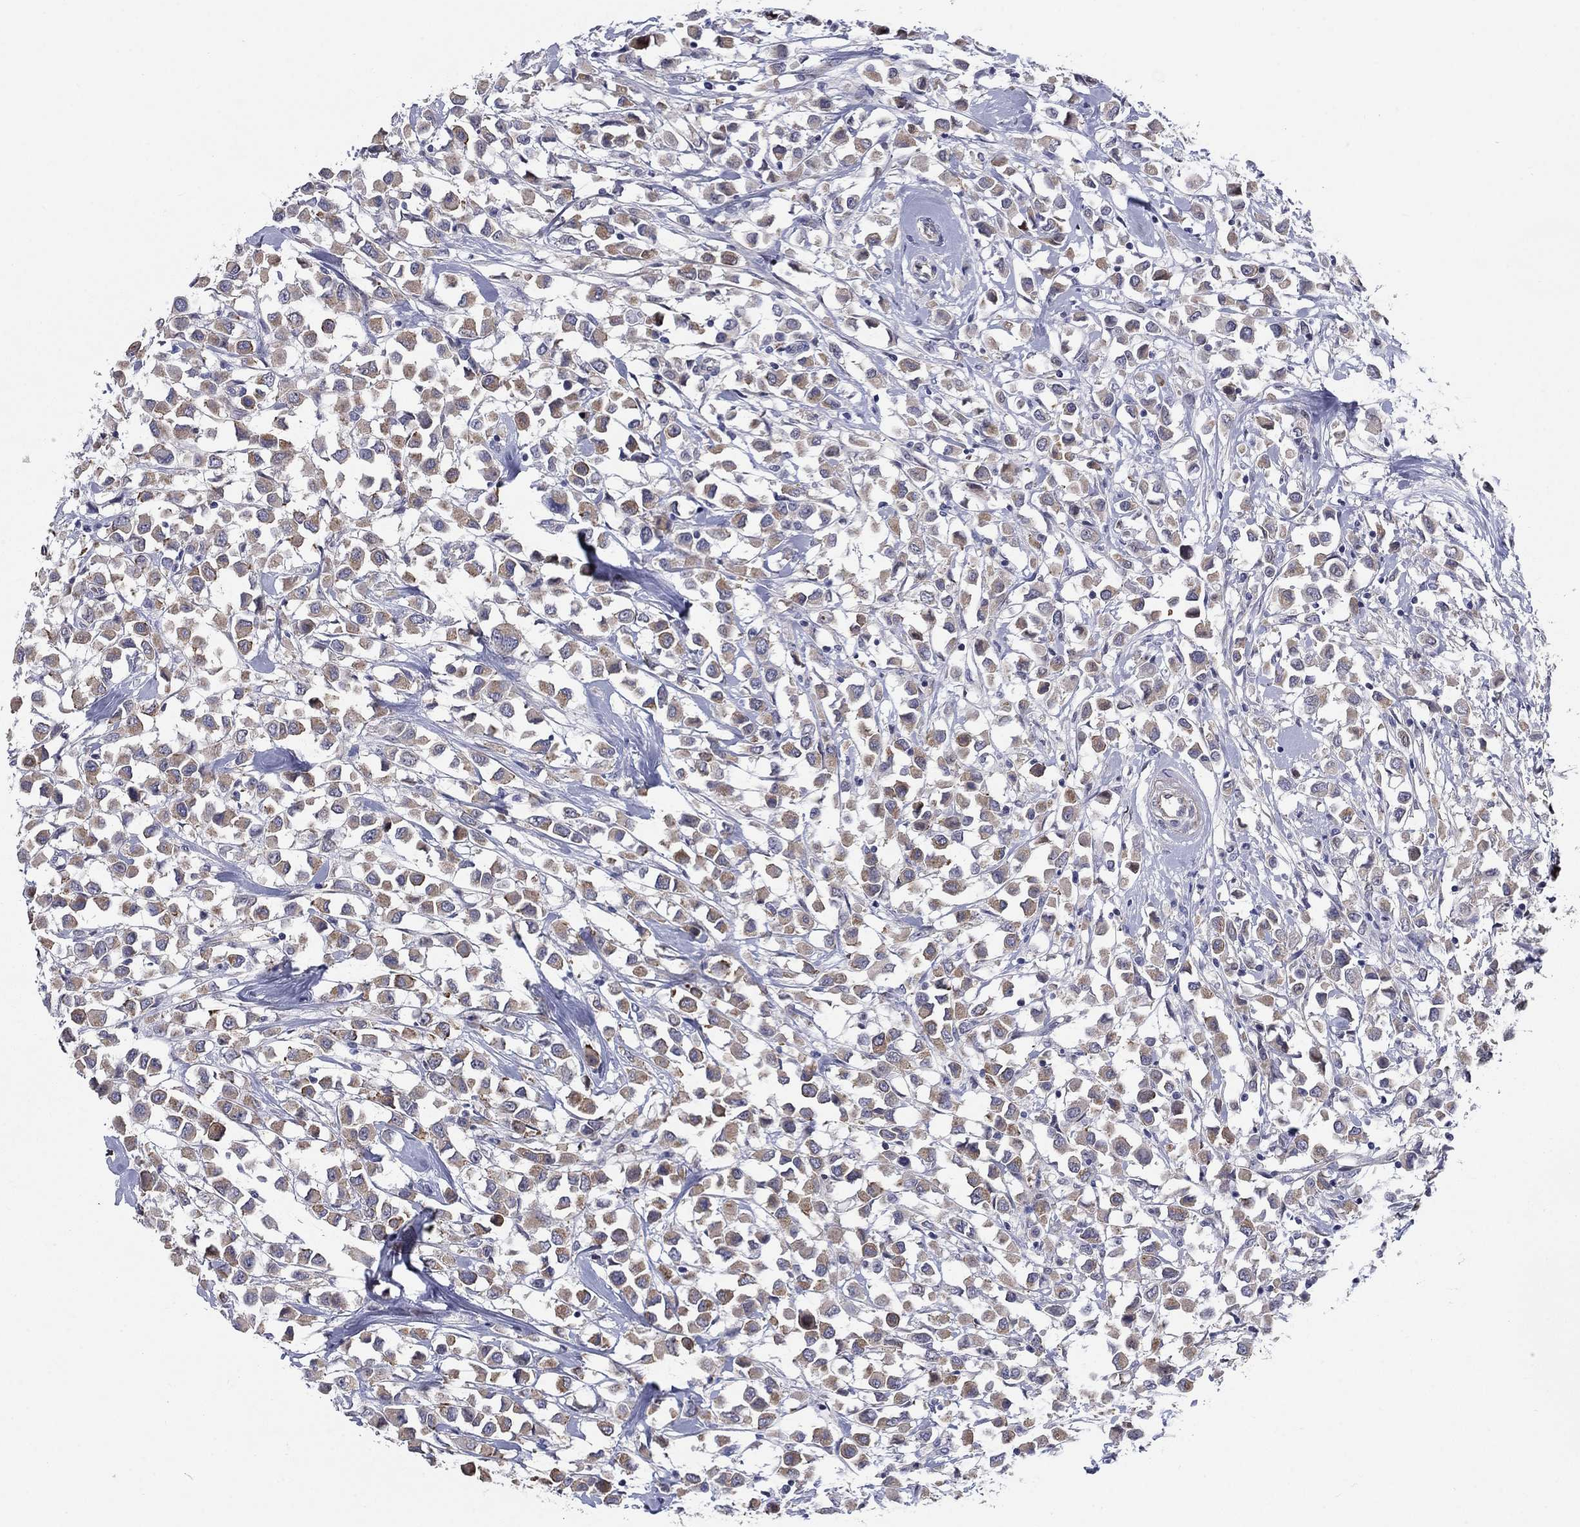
{"staining": {"intensity": "weak", "quantity": ">75%", "location": "cytoplasmic/membranous"}, "tissue": "breast cancer", "cell_type": "Tumor cells", "image_type": "cancer", "snomed": [{"axis": "morphology", "description": "Duct carcinoma"}, {"axis": "topography", "description": "Breast"}], "caption": "An immunohistochemistry image of neoplastic tissue is shown. Protein staining in brown highlights weak cytoplasmic/membranous positivity in intraductal carcinoma (breast) within tumor cells.", "gene": "SLC1A1", "patient": {"sex": "female", "age": 61}}